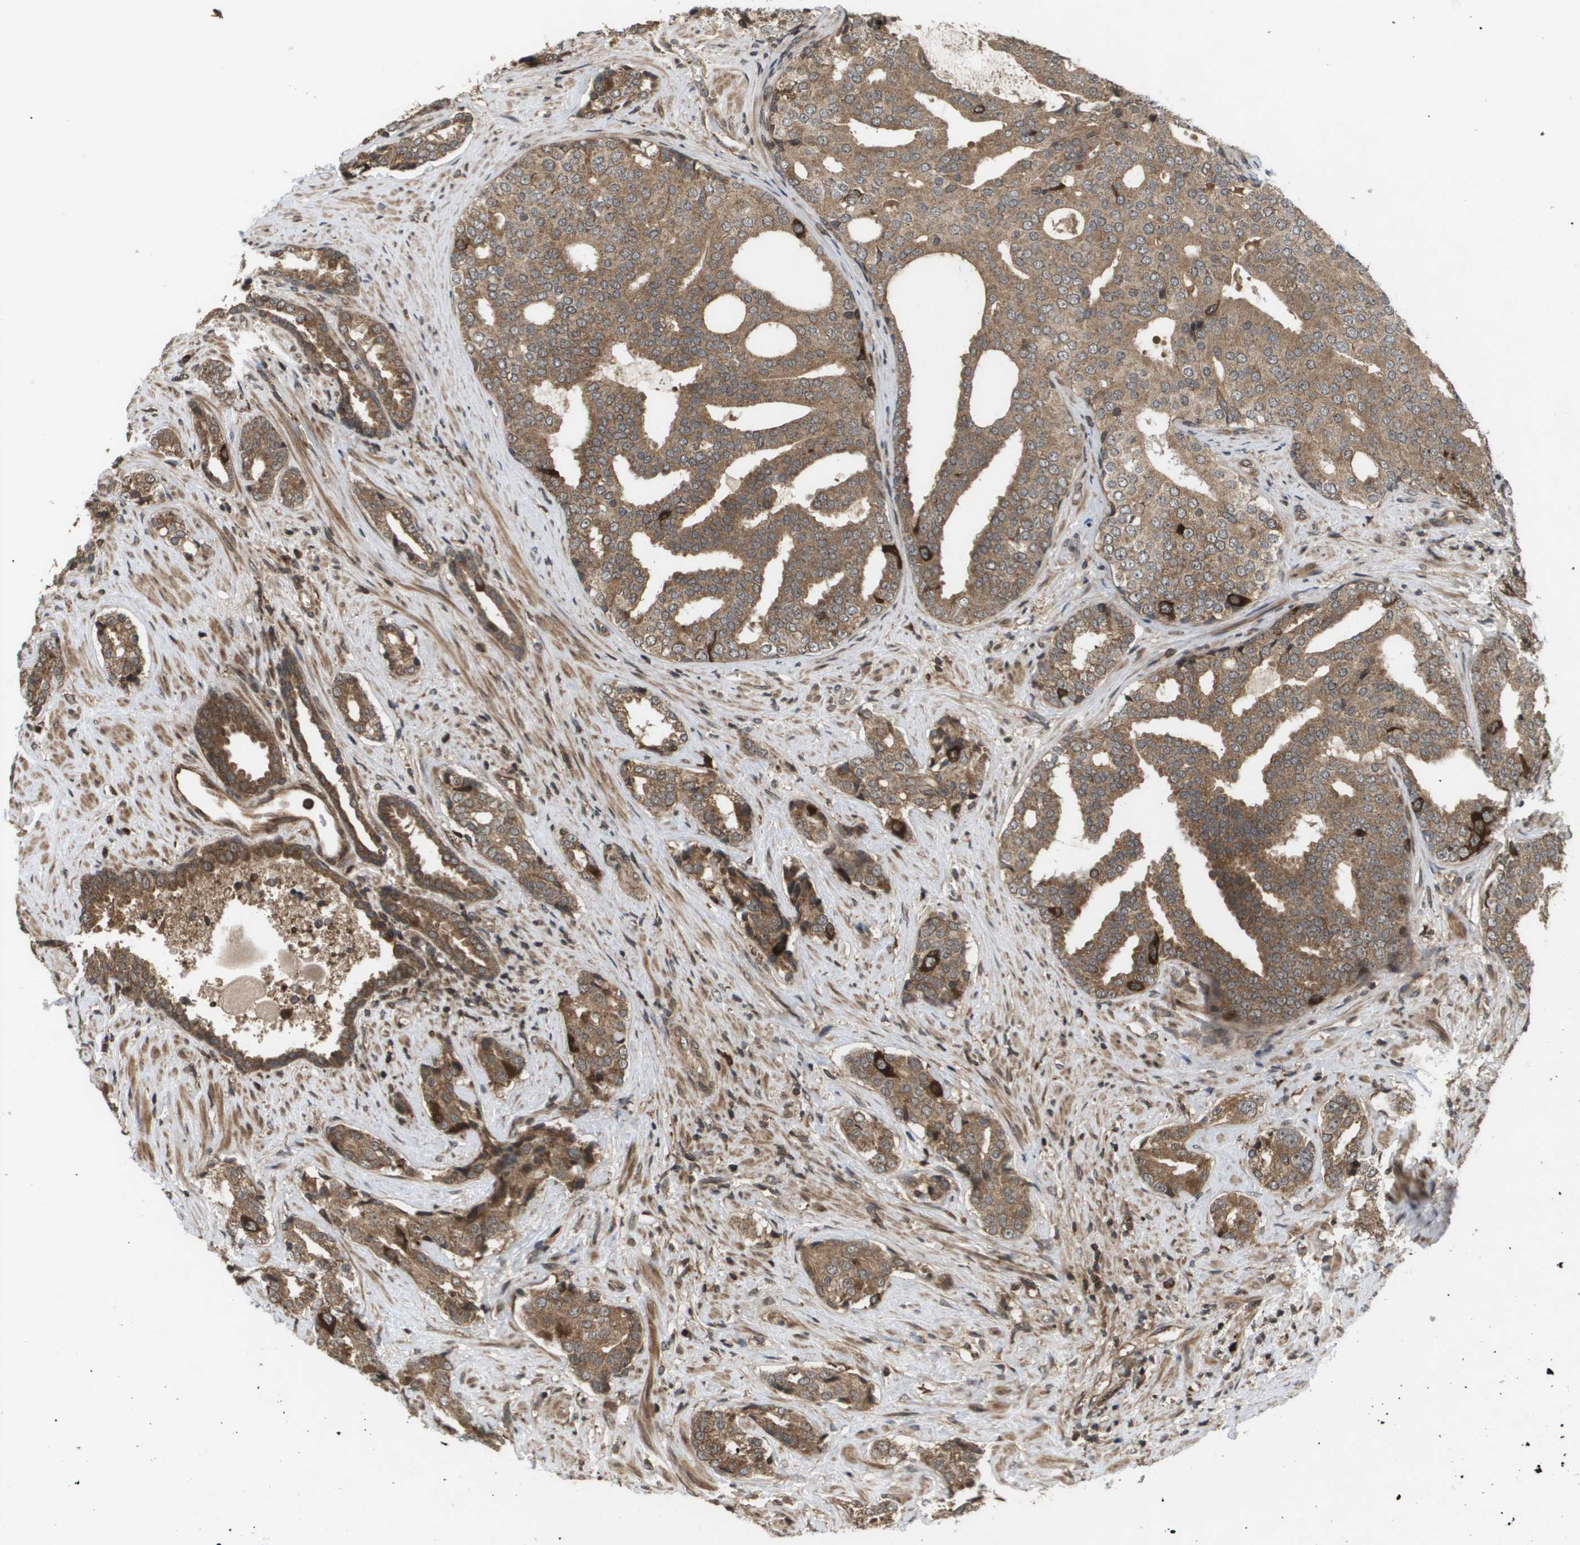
{"staining": {"intensity": "strong", "quantity": ">75%", "location": "cytoplasmic/membranous"}, "tissue": "prostate cancer", "cell_type": "Tumor cells", "image_type": "cancer", "snomed": [{"axis": "morphology", "description": "Adenocarcinoma, High grade"}, {"axis": "topography", "description": "Prostate"}], "caption": "DAB immunohistochemical staining of prostate adenocarcinoma (high-grade) reveals strong cytoplasmic/membranous protein expression in about >75% of tumor cells.", "gene": "KIF11", "patient": {"sex": "male", "age": 71}}